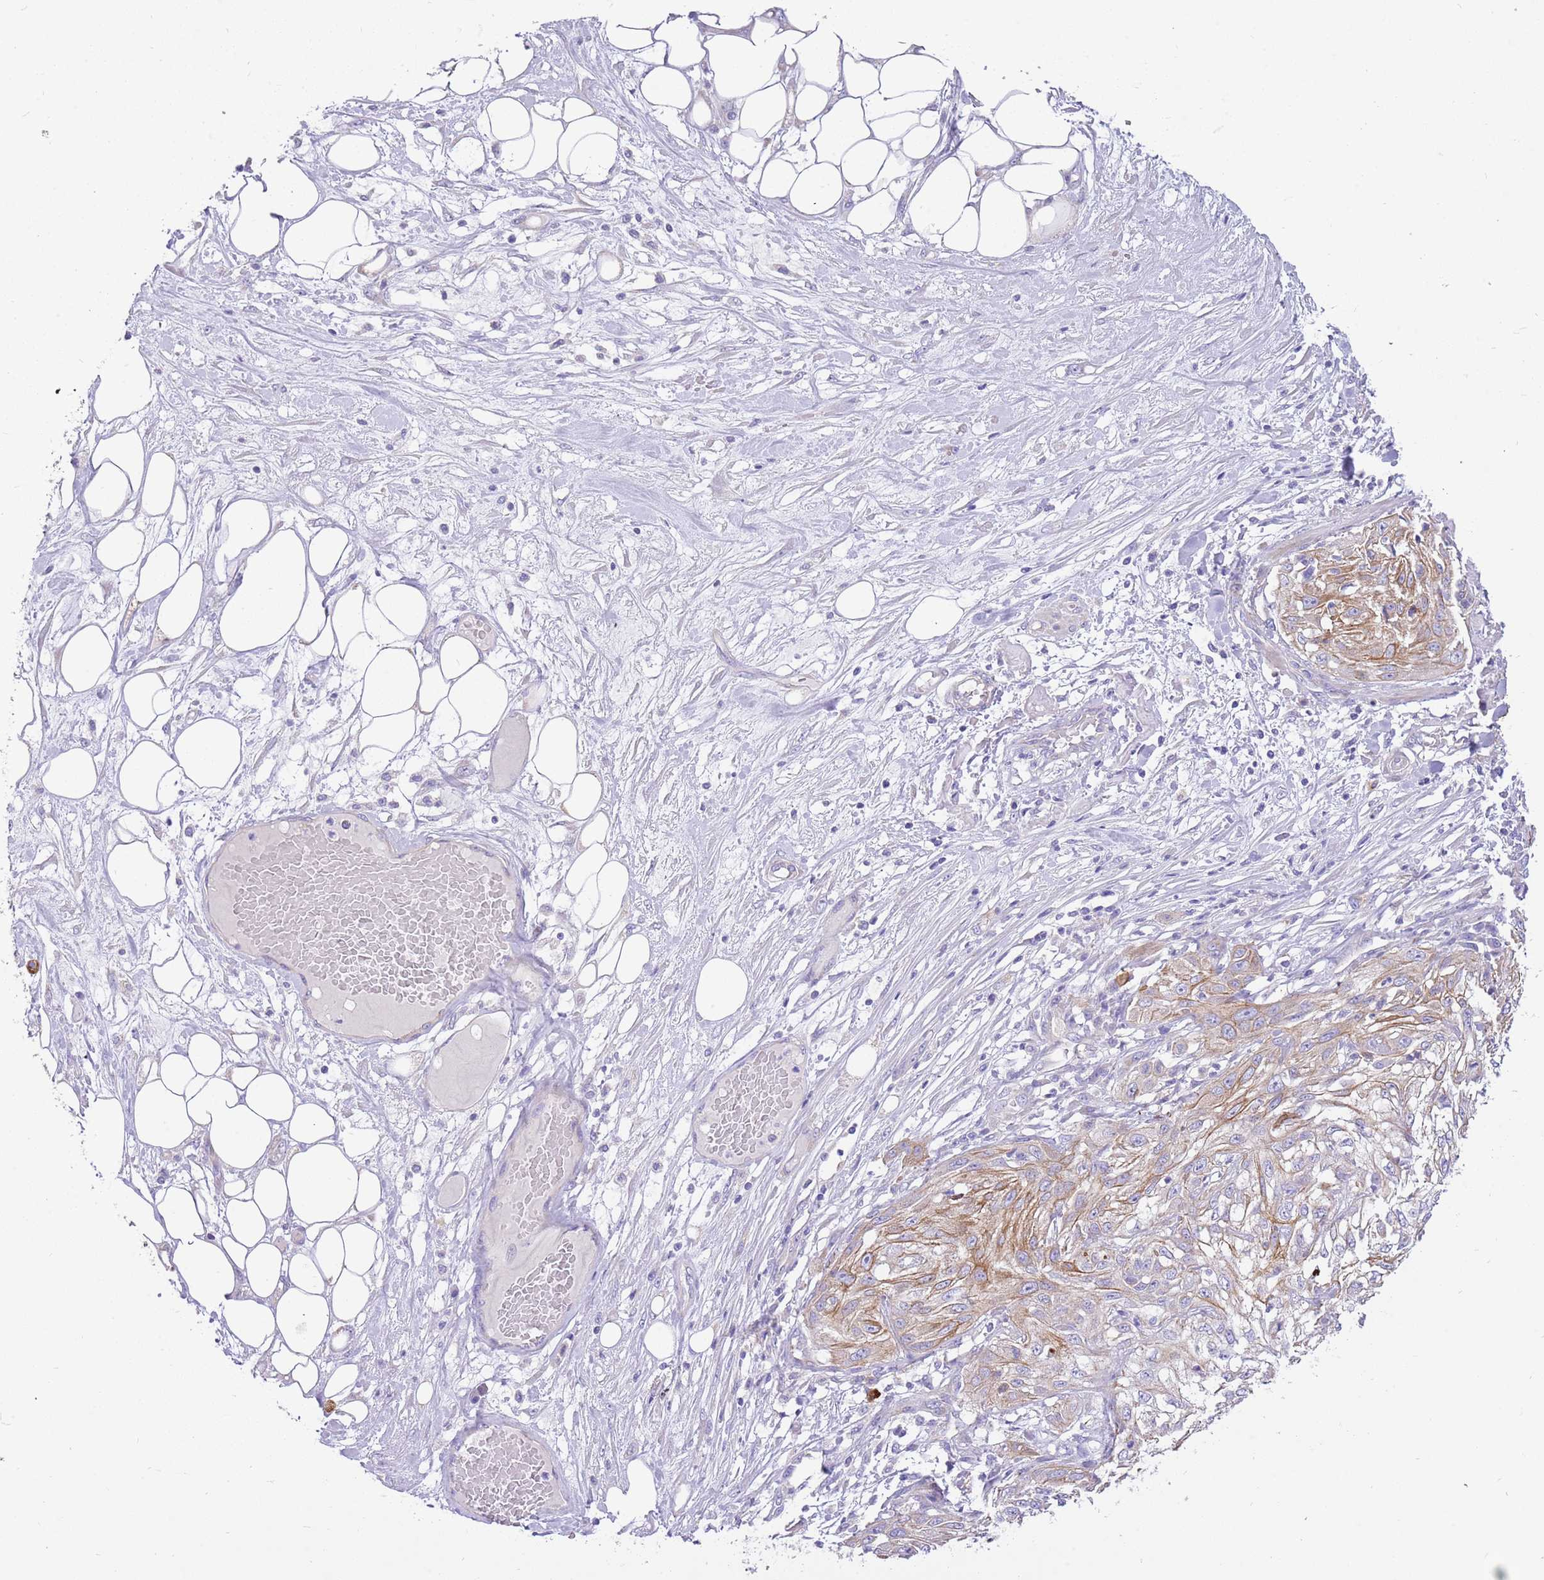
{"staining": {"intensity": "moderate", "quantity": "<25%", "location": "cytoplasmic/membranous"}, "tissue": "skin cancer", "cell_type": "Tumor cells", "image_type": "cancer", "snomed": [{"axis": "morphology", "description": "Squamous cell carcinoma, NOS"}, {"axis": "morphology", "description": "Squamous cell carcinoma, metastatic, NOS"}, {"axis": "topography", "description": "Skin"}, {"axis": "topography", "description": "Lymph node"}], "caption": "A photomicrograph showing moderate cytoplasmic/membranous expression in approximately <25% of tumor cells in skin cancer, as visualized by brown immunohistochemical staining.", "gene": "SERINC3", "patient": {"sex": "male", "age": 75}}